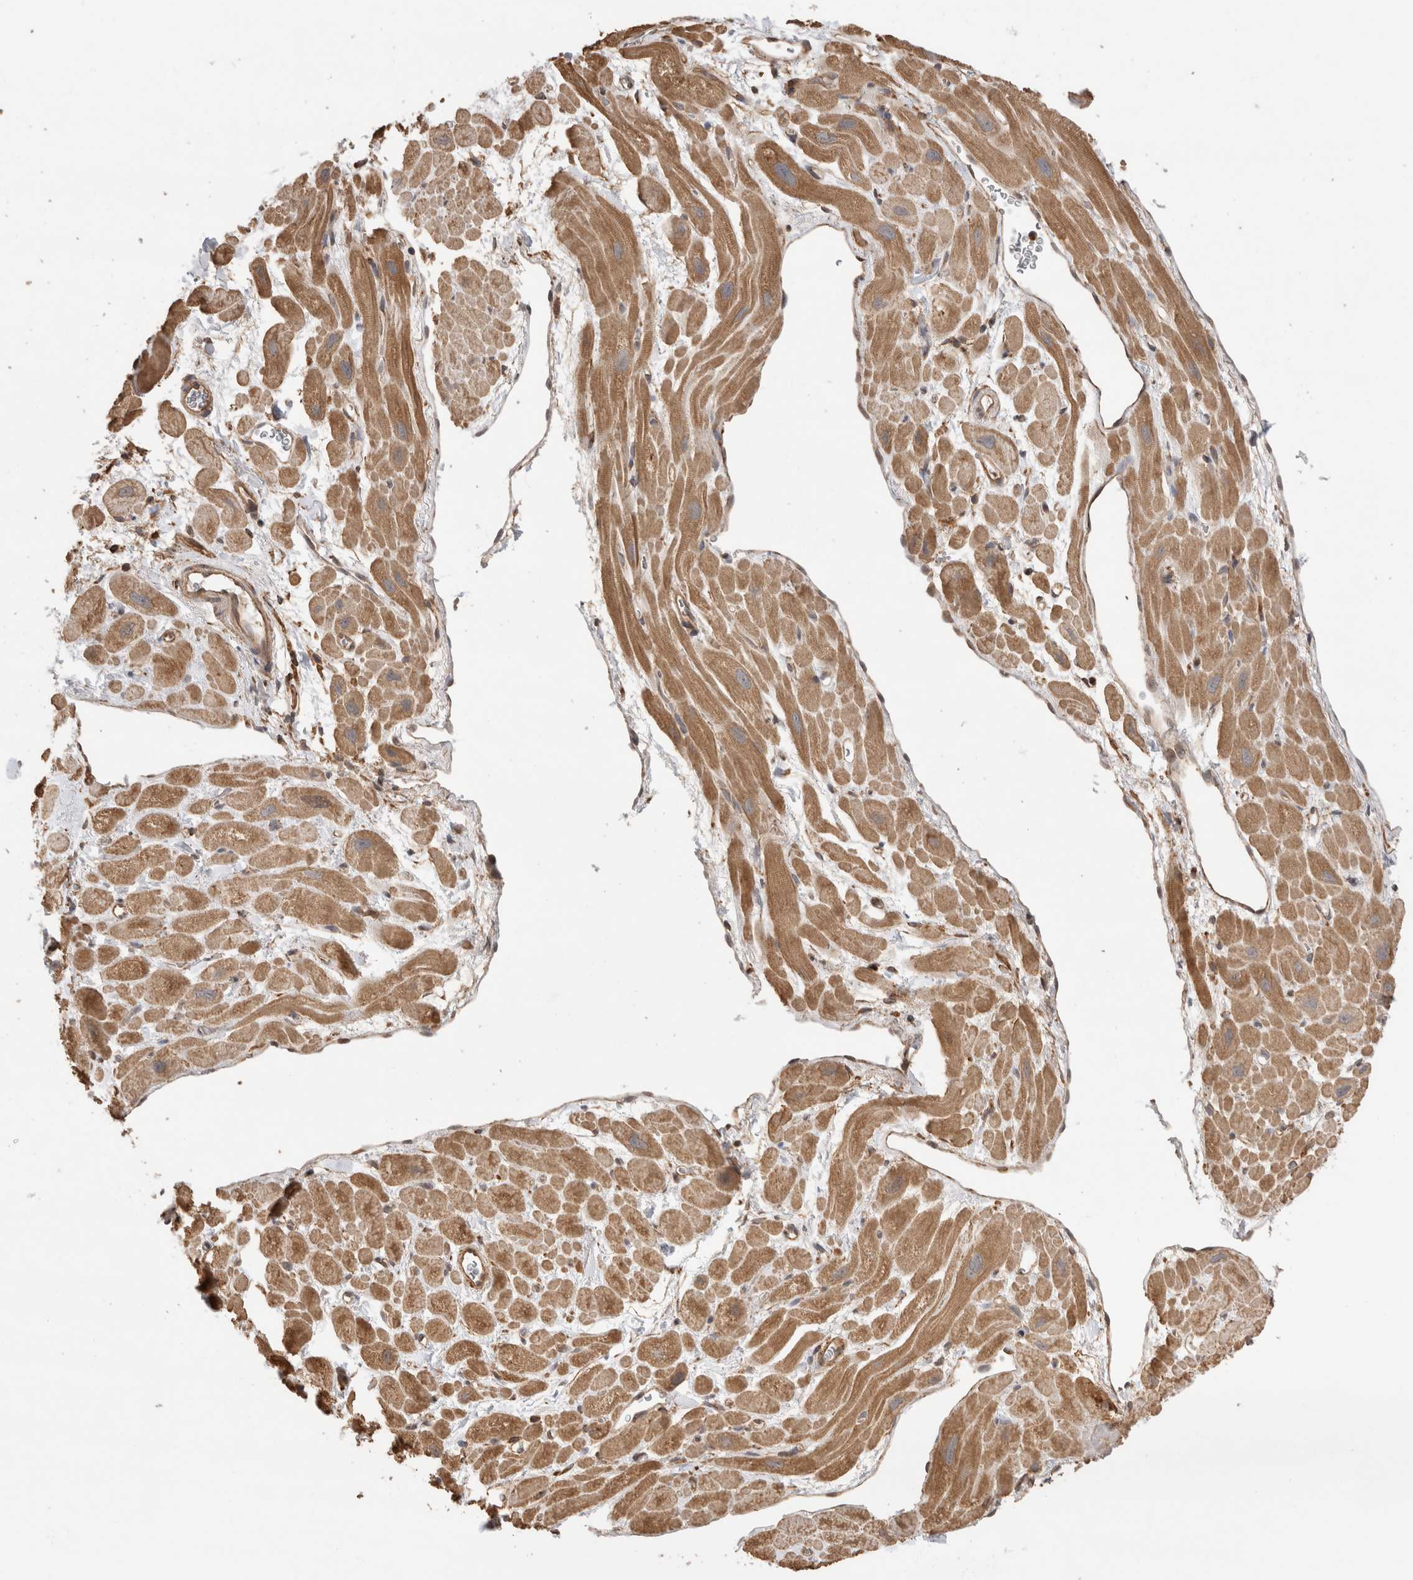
{"staining": {"intensity": "strong", "quantity": "25%-75%", "location": "cytoplasmic/membranous,nuclear"}, "tissue": "heart muscle", "cell_type": "Cardiomyocytes", "image_type": "normal", "snomed": [{"axis": "morphology", "description": "Normal tissue, NOS"}, {"axis": "topography", "description": "Heart"}], "caption": "Immunohistochemical staining of unremarkable heart muscle reveals high levels of strong cytoplasmic/membranous,nuclear expression in about 25%-75% of cardiomyocytes. (IHC, brightfield microscopy, high magnification).", "gene": "IMMP2L", "patient": {"sex": "male", "age": 49}}